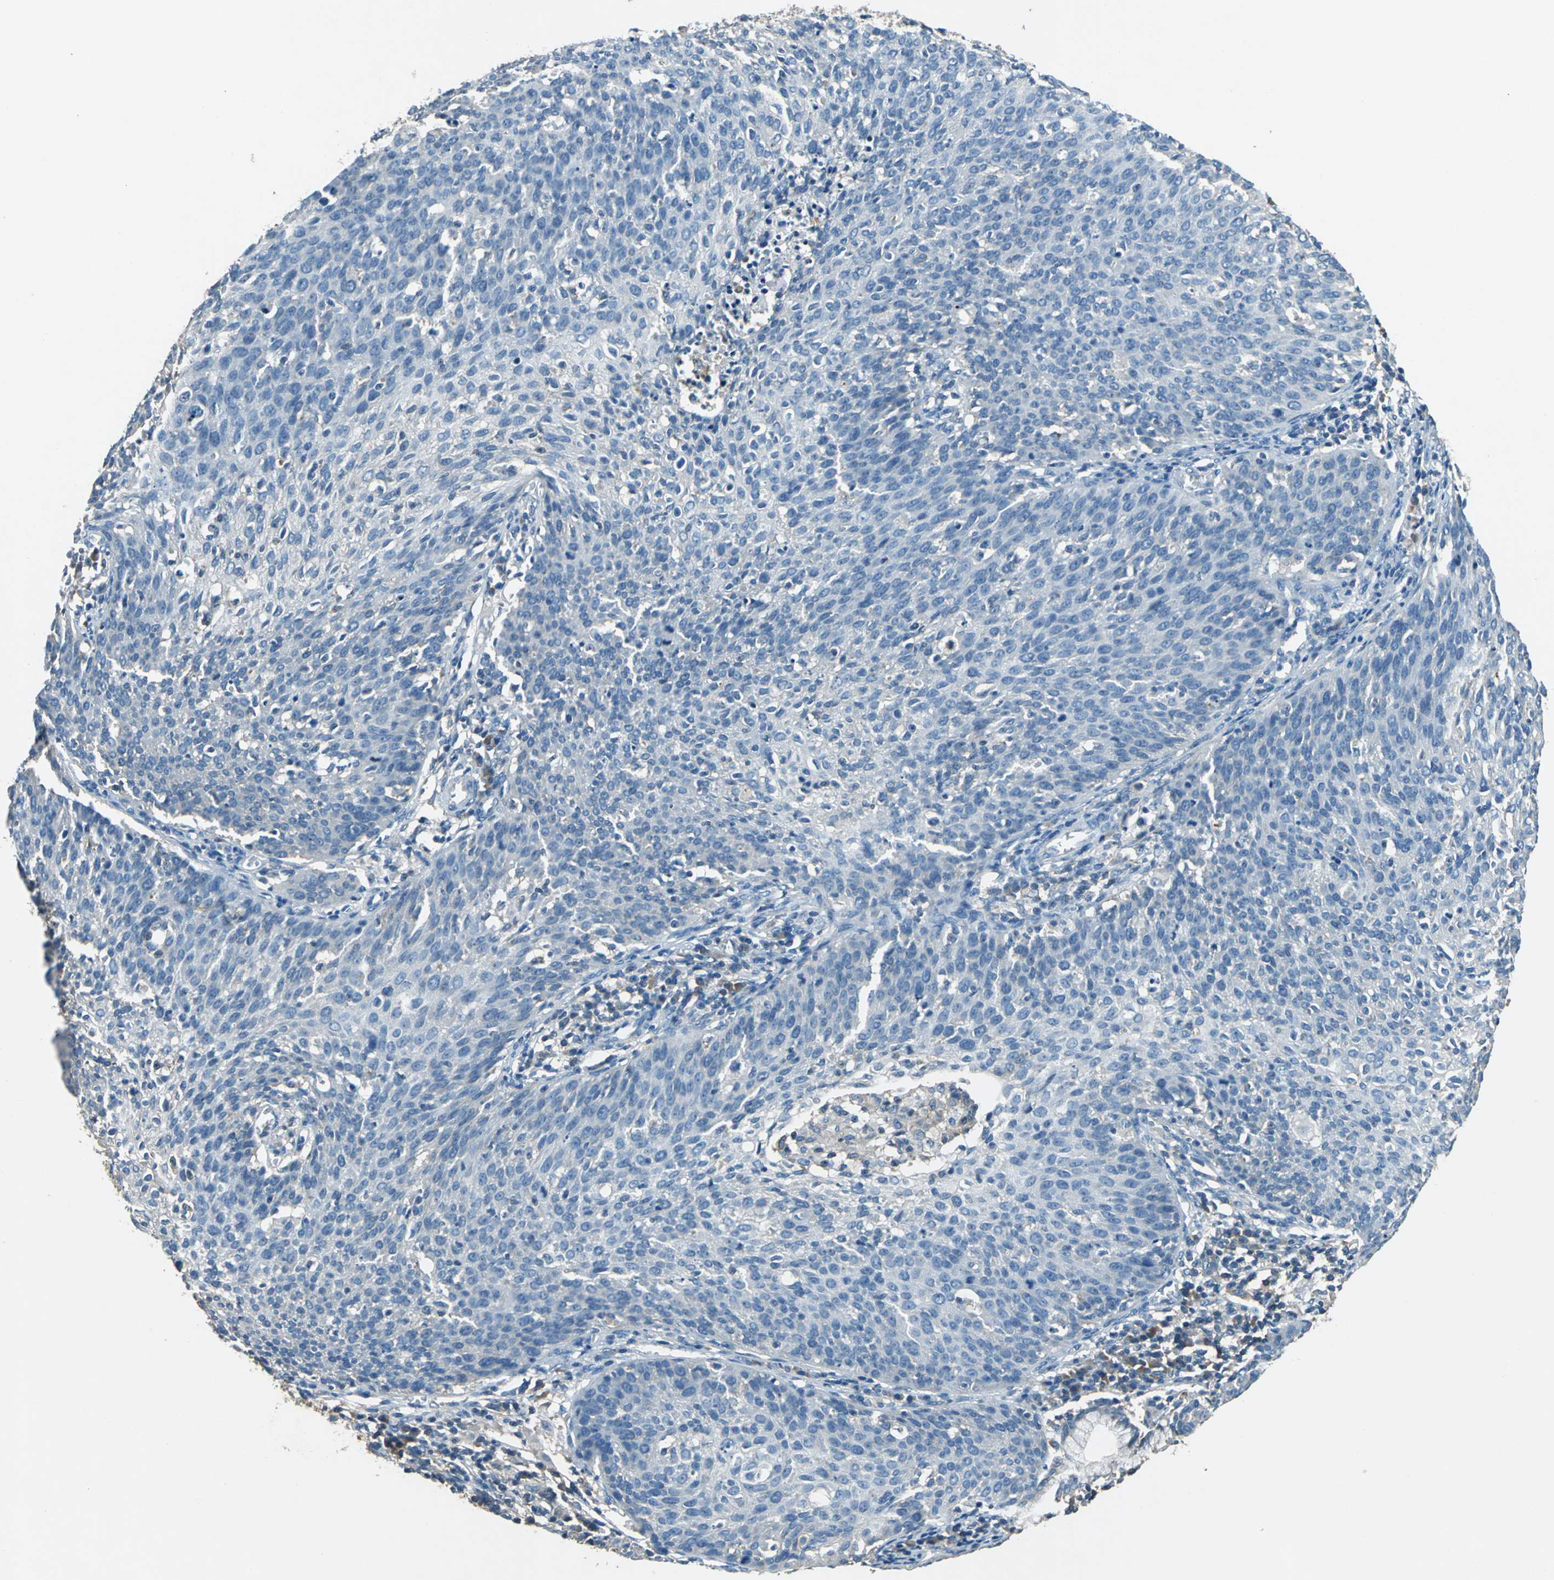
{"staining": {"intensity": "negative", "quantity": "none", "location": "none"}, "tissue": "cervical cancer", "cell_type": "Tumor cells", "image_type": "cancer", "snomed": [{"axis": "morphology", "description": "Squamous cell carcinoma, NOS"}, {"axis": "topography", "description": "Cervix"}], "caption": "Protein analysis of cervical cancer displays no significant positivity in tumor cells.", "gene": "PRKCA", "patient": {"sex": "female", "age": 38}}